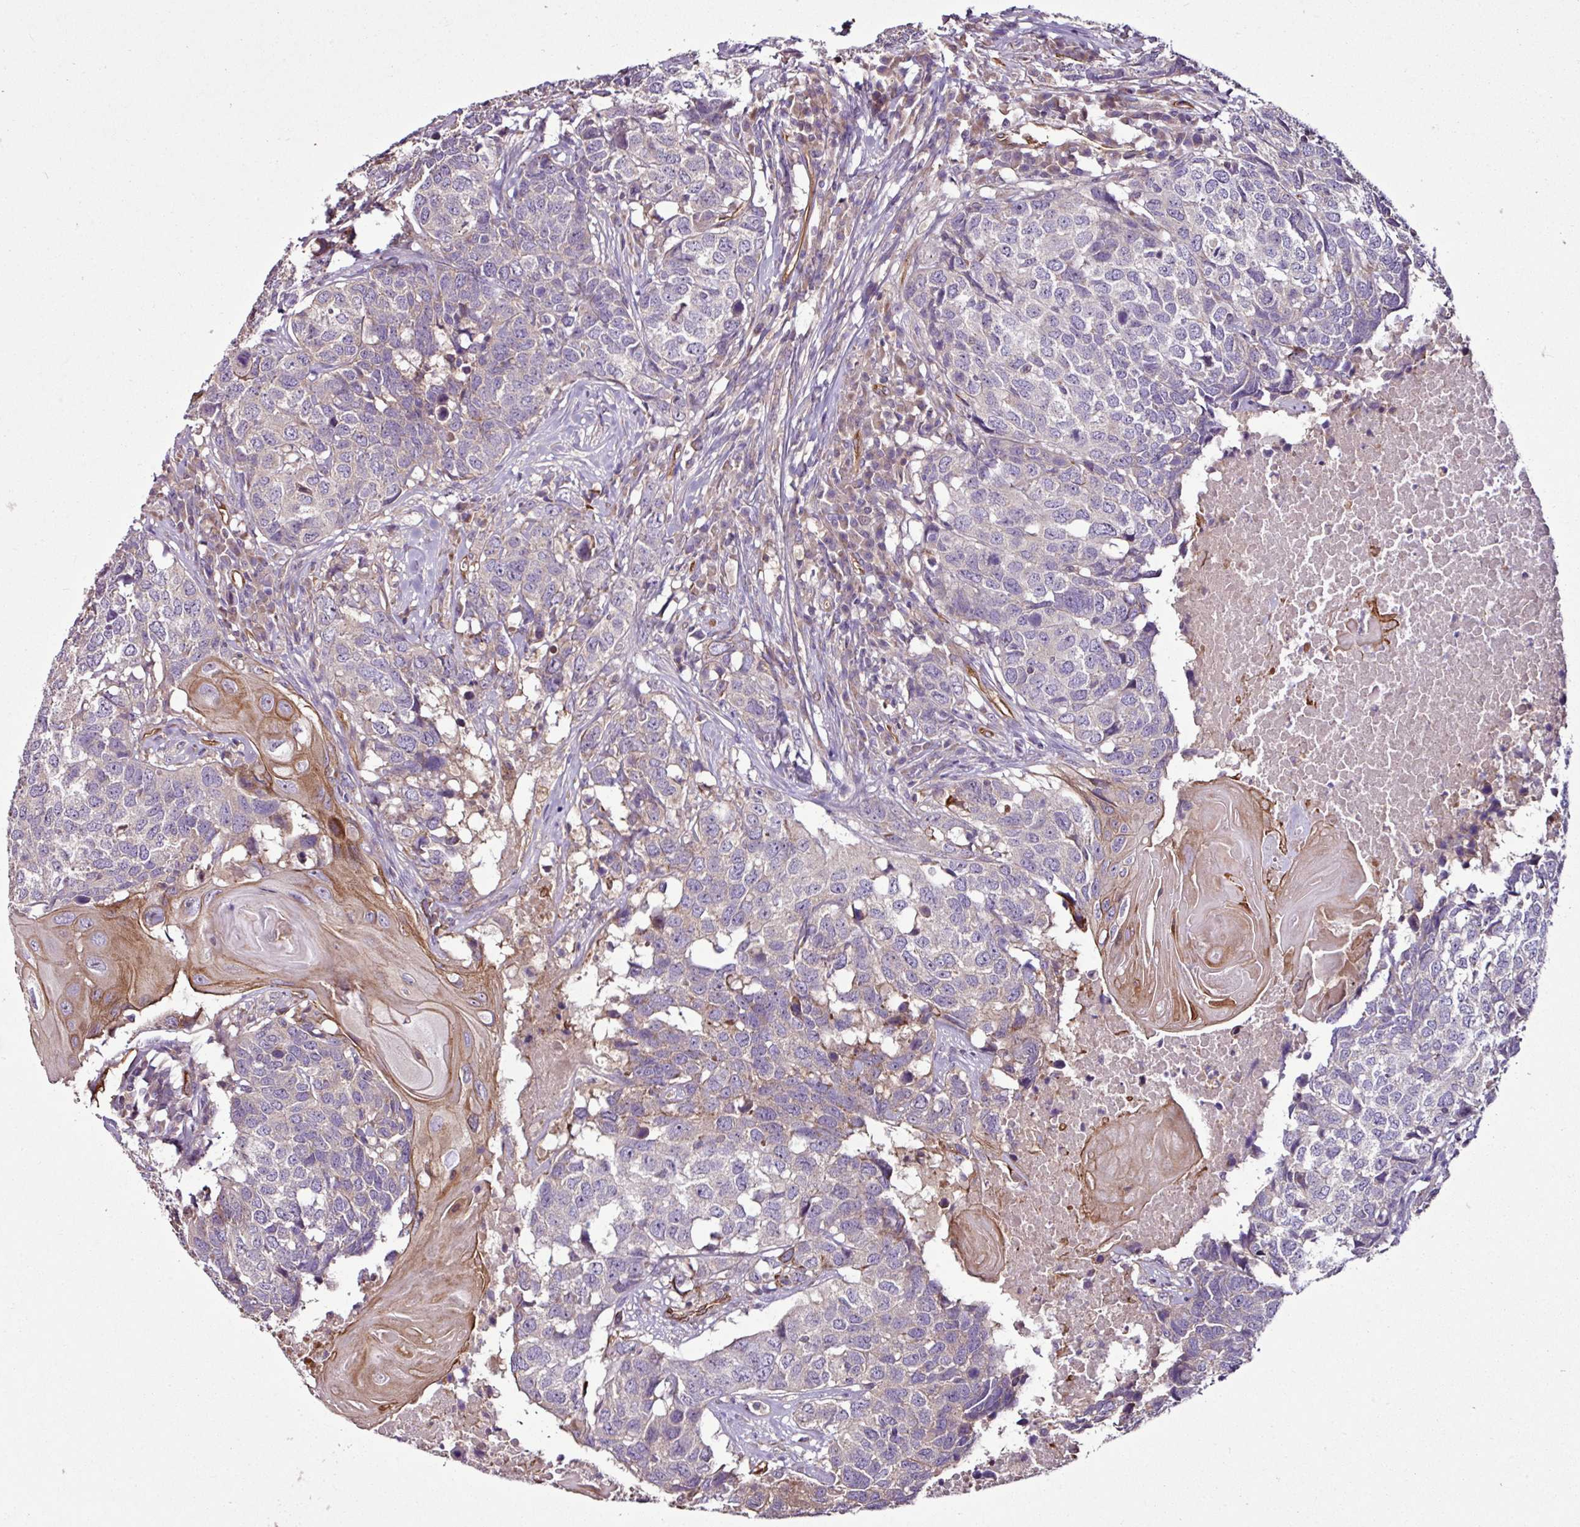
{"staining": {"intensity": "moderate", "quantity": "<25%", "location": "cytoplasmic/membranous"}, "tissue": "head and neck cancer", "cell_type": "Tumor cells", "image_type": "cancer", "snomed": [{"axis": "morphology", "description": "Squamous cell carcinoma, NOS"}, {"axis": "topography", "description": "Head-Neck"}], "caption": "Immunohistochemical staining of human squamous cell carcinoma (head and neck) shows low levels of moderate cytoplasmic/membranous protein expression in approximately <25% of tumor cells.", "gene": "ZNF106", "patient": {"sex": "male", "age": 66}}